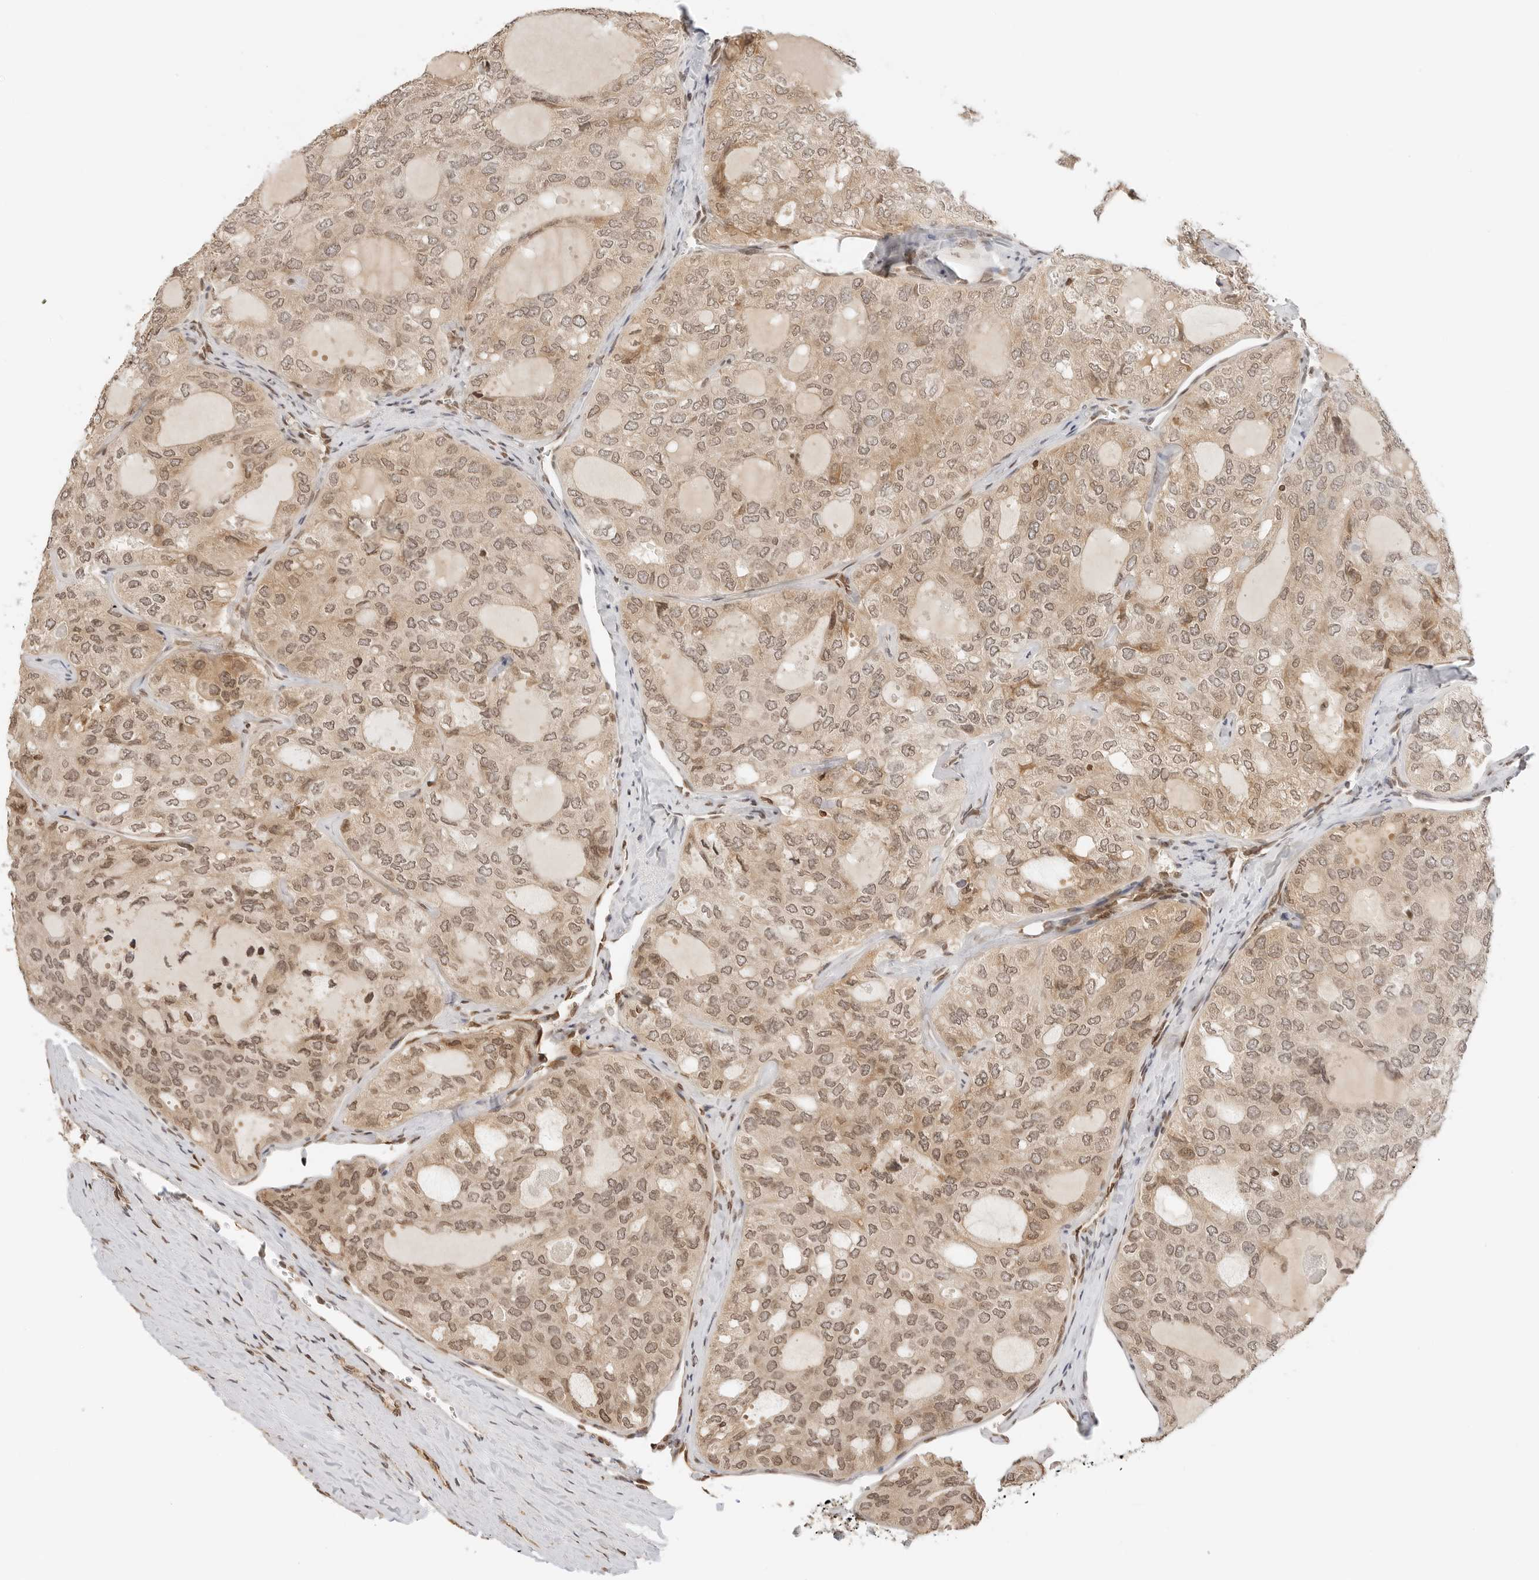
{"staining": {"intensity": "moderate", "quantity": ">75%", "location": "cytoplasmic/membranous,nuclear"}, "tissue": "thyroid cancer", "cell_type": "Tumor cells", "image_type": "cancer", "snomed": [{"axis": "morphology", "description": "Follicular adenoma carcinoma, NOS"}, {"axis": "topography", "description": "Thyroid gland"}], "caption": "Tumor cells demonstrate medium levels of moderate cytoplasmic/membranous and nuclear expression in about >75% of cells in human thyroid cancer (follicular adenoma carcinoma). (DAB IHC with brightfield microscopy, high magnification).", "gene": "POLH", "patient": {"sex": "male", "age": 75}}